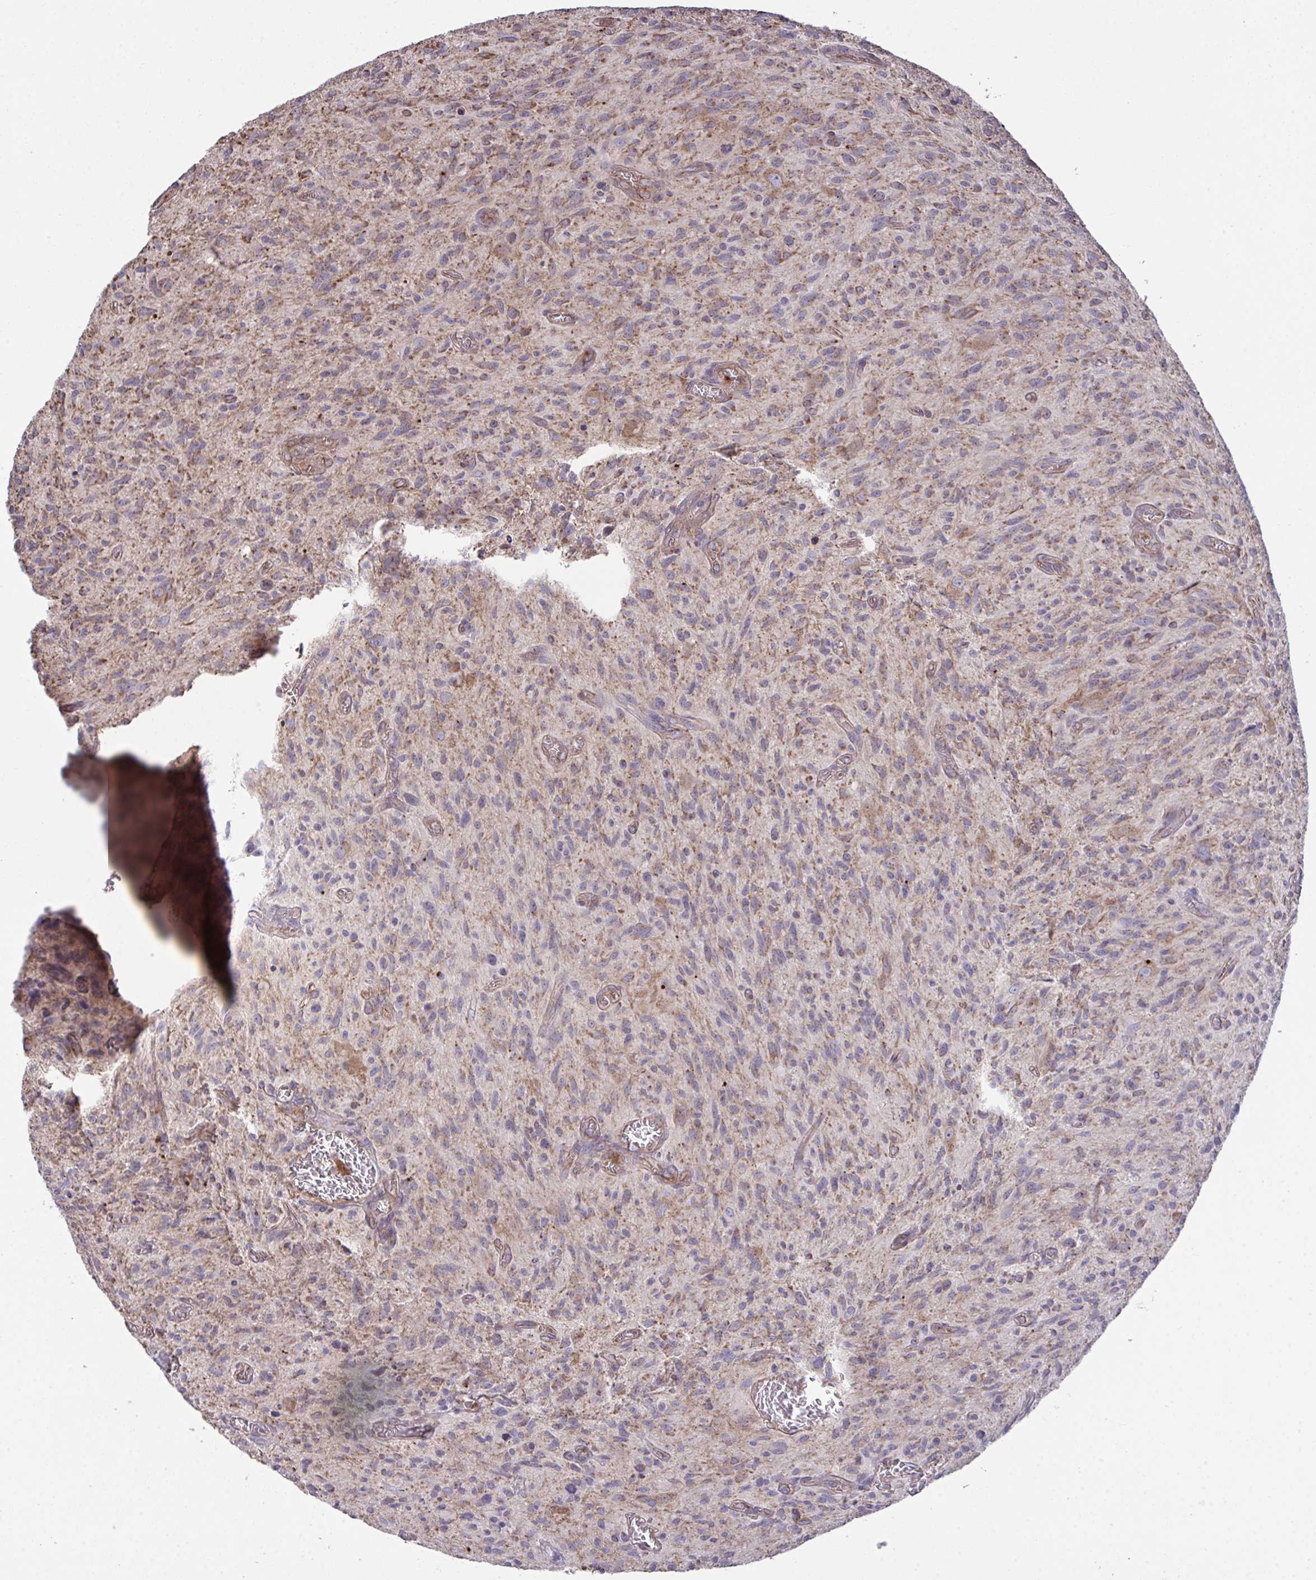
{"staining": {"intensity": "weak", "quantity": "25%-75%", "location": "cytoplasmic/membranous"}, "tissue": "glioma", "cell_type": "Tumor cells", "image_type": "cancer", "snomed": [{"axis": "morphology", "description": "Glioma, malignant, High grade"}, {"axis": "topography", "description": "Brain"}], "caption": "The image shows a brown stain indicating the presence of a protein in the cytoplasmic/membranous of tumor cells in malignant glioma (high-grade). The staining was performed using DAB to visualize the protein expression in brown, while the nuclei were stained in blue with hematoxylin (Magnification: 20x).", "gene": "PPM1H", "patient": {"sex": "male", "age": 75}}